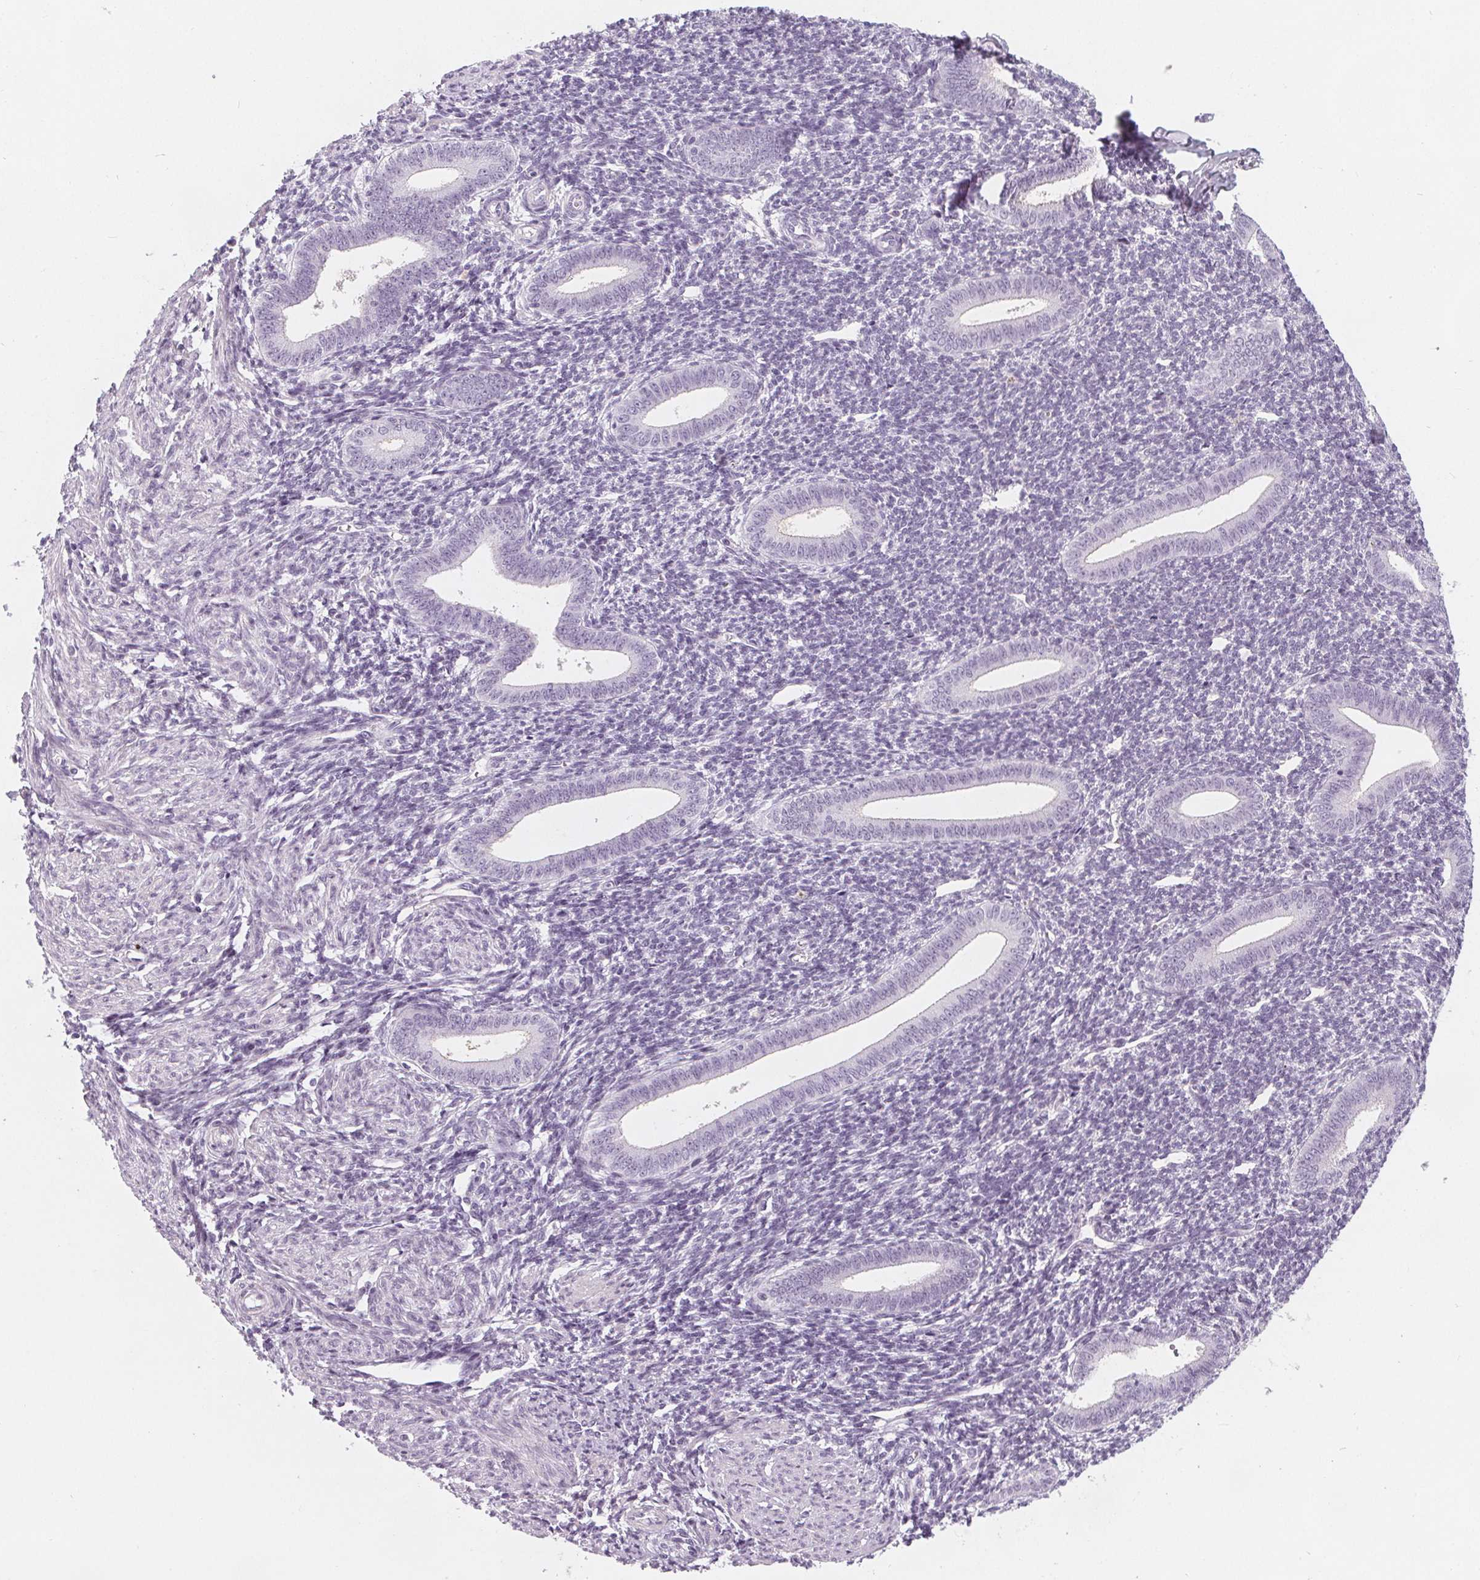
{"staining": {"intensity": "negative", "quantity": "none", "location": "none"}, "tissue": "endometrium", "cell_type": "Cells in endometrial stroma", "image_type": "normal", "snomed": [{"axis": "morphology", "description": "Normal tissue, NOS"}, {"axis": "topography", "description": "Endometrium"}], "caption": "The image demonstrates no significant staining in cells in endometrial stroma of endometrium.", "gene": "SLC5A12", "patient": {"sex": "female", "age": 25}}